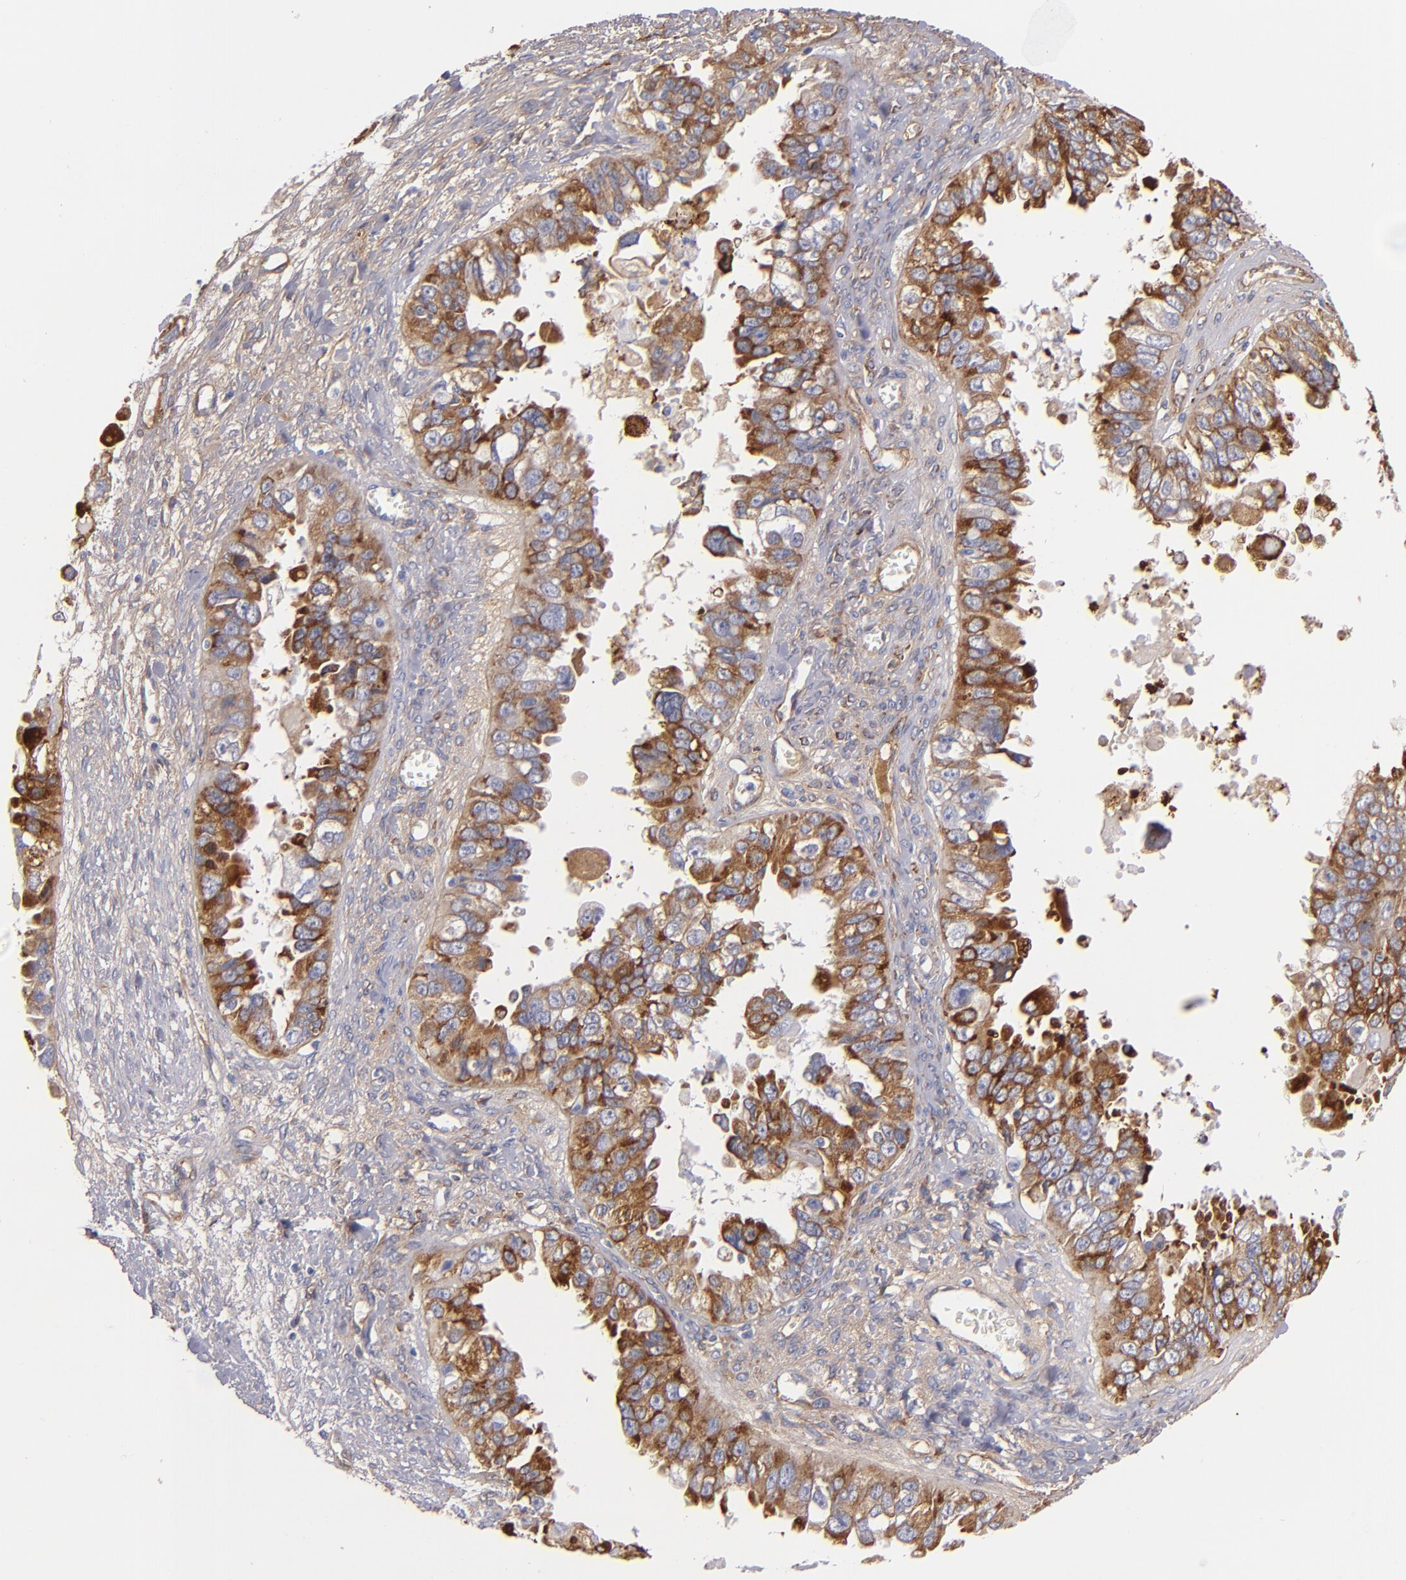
{"staining": {"intensity": "moderate", "quantity": ">75%", "location": "cytoplasmic/membranous"}, "tissue": "ovarian cancer", "cell_type": "Tumor cells", "image_type": "cancer", "snomed": [{"axis": "morphology", "description": "Carcinoma, endometroid"}, {"axis": "topography", "description": "Ovary"}], "caption": "Immunohistochemistry micrograph of neoplastic tissue: ovarian cancer stained using immunohistochemistry (IHC) displays medium levels of moderate protein expression localized specifically in the cytoplasmic/membranous of tumor cells, appearing as a cytoplasmic/membranous brown color.", "gene": "LAMC1", "patient": {"sex": "female", "age": 85}}